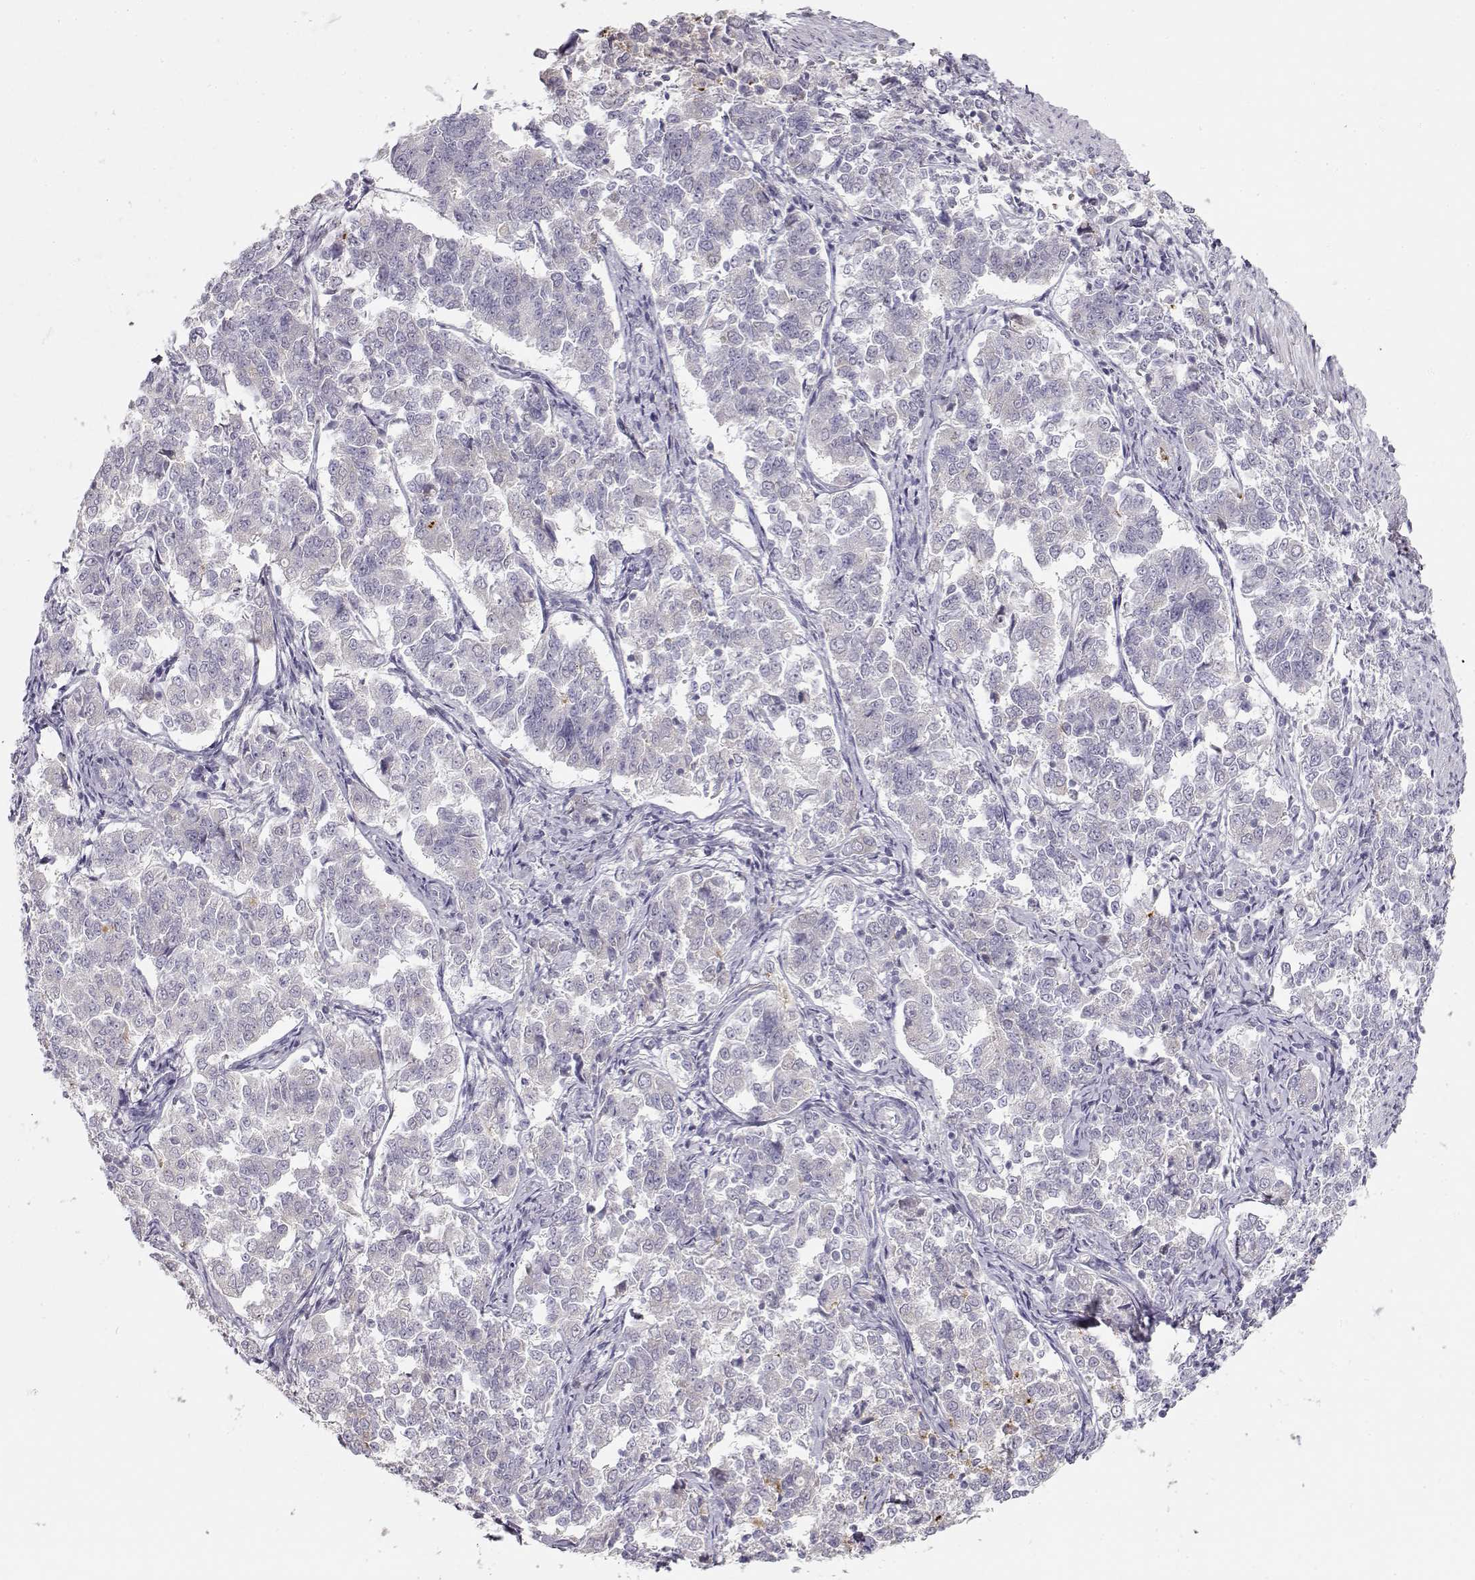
{"staining": {"intensity": "negative", "quantity": "none", "location": "none"}, "tissue": "endometrial cancer", "cell_type": "Tumor cells", "image_type": "cancer", "snomed": [{"axis": "morphology", "description": "Adenocarcinoma, NOS"}, {"axis": "topography", "description": "Endometrium"}], "caption": "Tumor cells are negative for brown protein staining in endometrial cancer. (IHC, brightfield microscopy, high magnification).", "gene": "TTC26", "patient": {"sex": "female", "age": 43}}